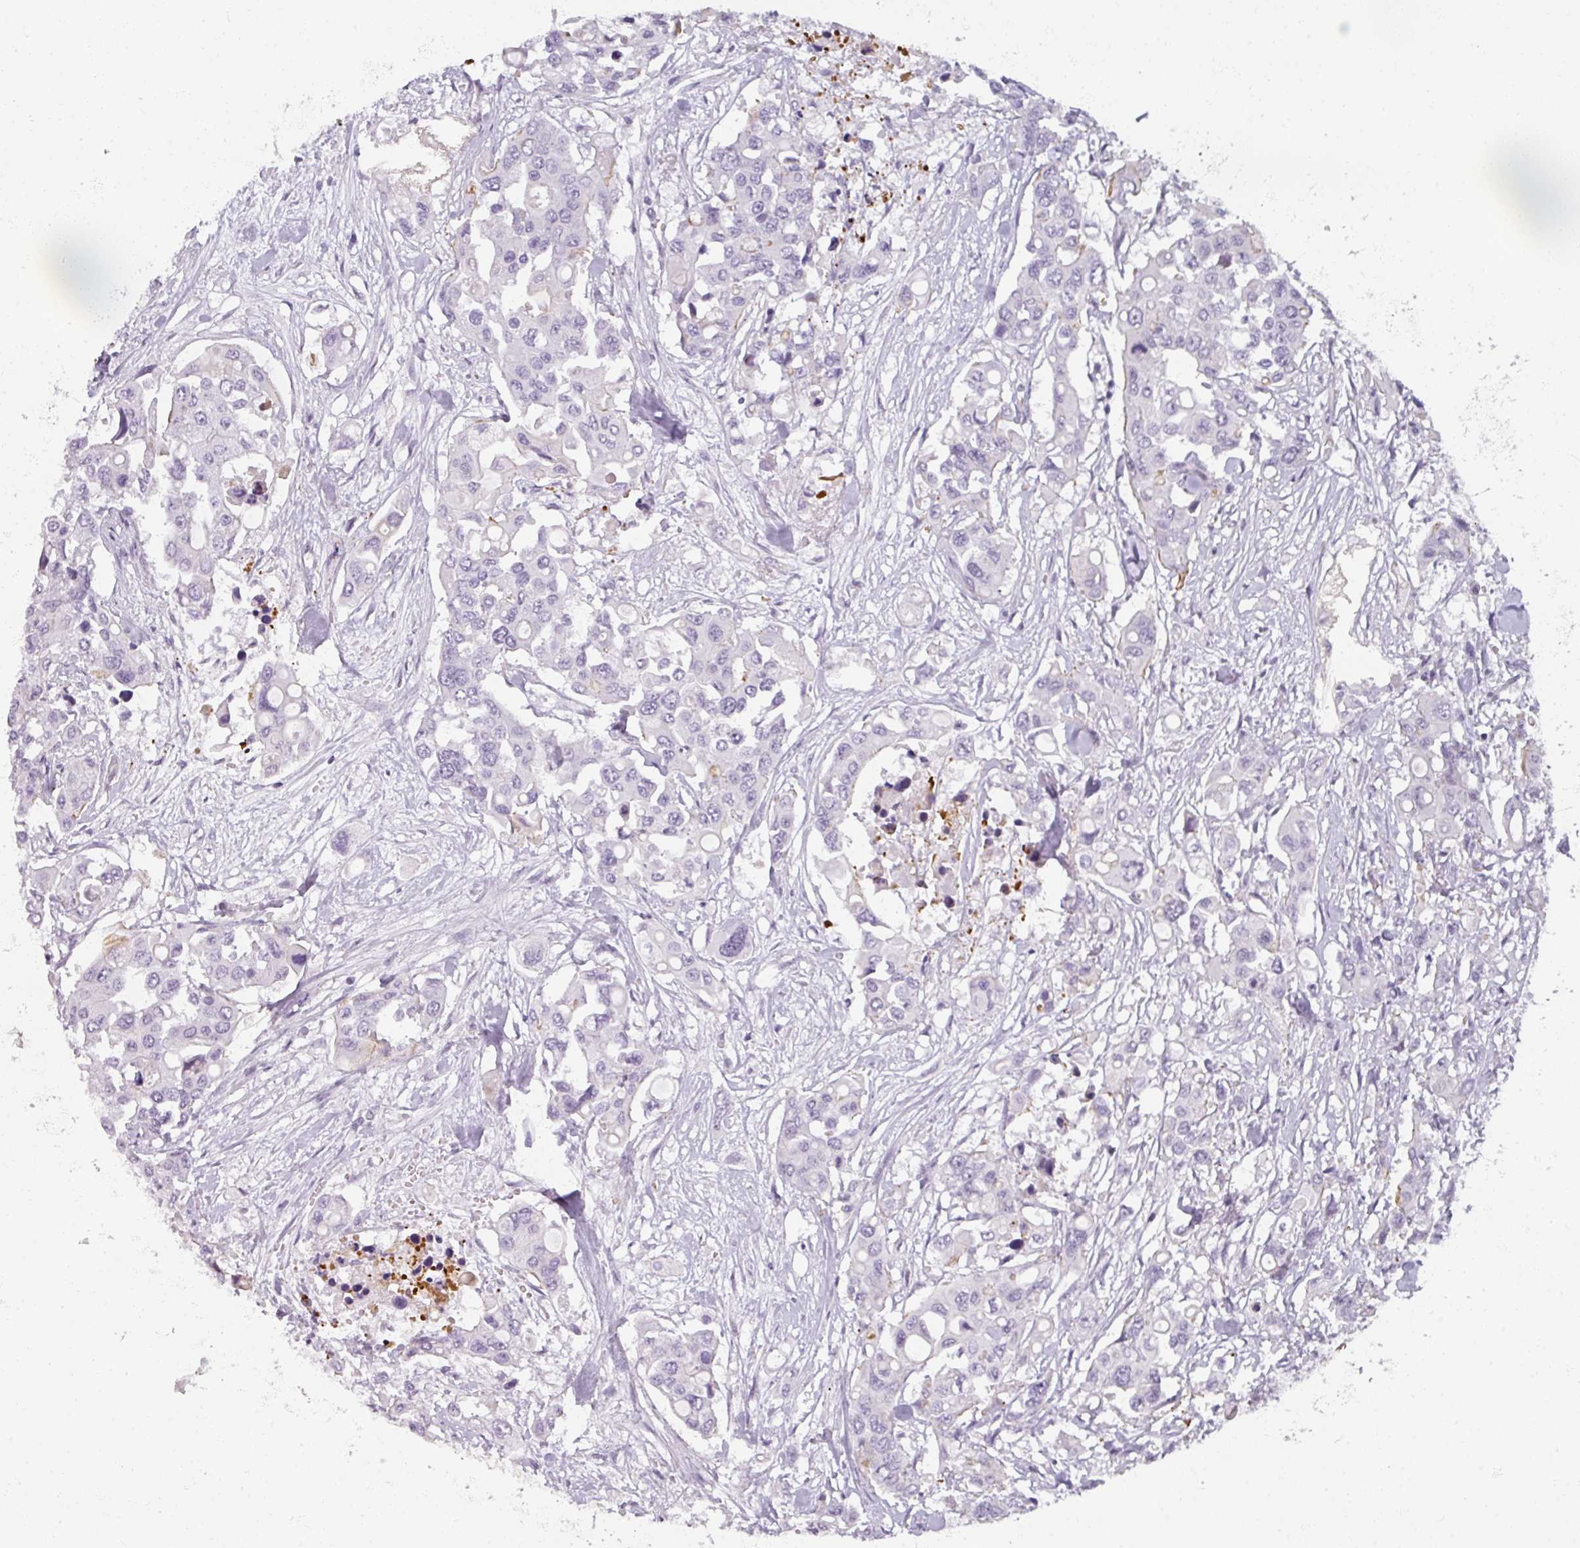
{"staining": {"intensity": "negative", "quantity": "none", "location": "none"}, "tissue": "colorectal cancer", "cell_type": "Tumor cells", "image_type": "cancer", "snomed": [{"axis": "morphology", "description": "Adenocarcinoma, NOS"}, {"axis": "topography", "description": "Colon"}], "caption": "DAB (3,3'-diaminobenzidine) immunohistochemical staining of colorectal cancer shows no significant staining in tumor cells.", "gene": "RFPL2", "patient": {"sex": "male", "age": 77}}